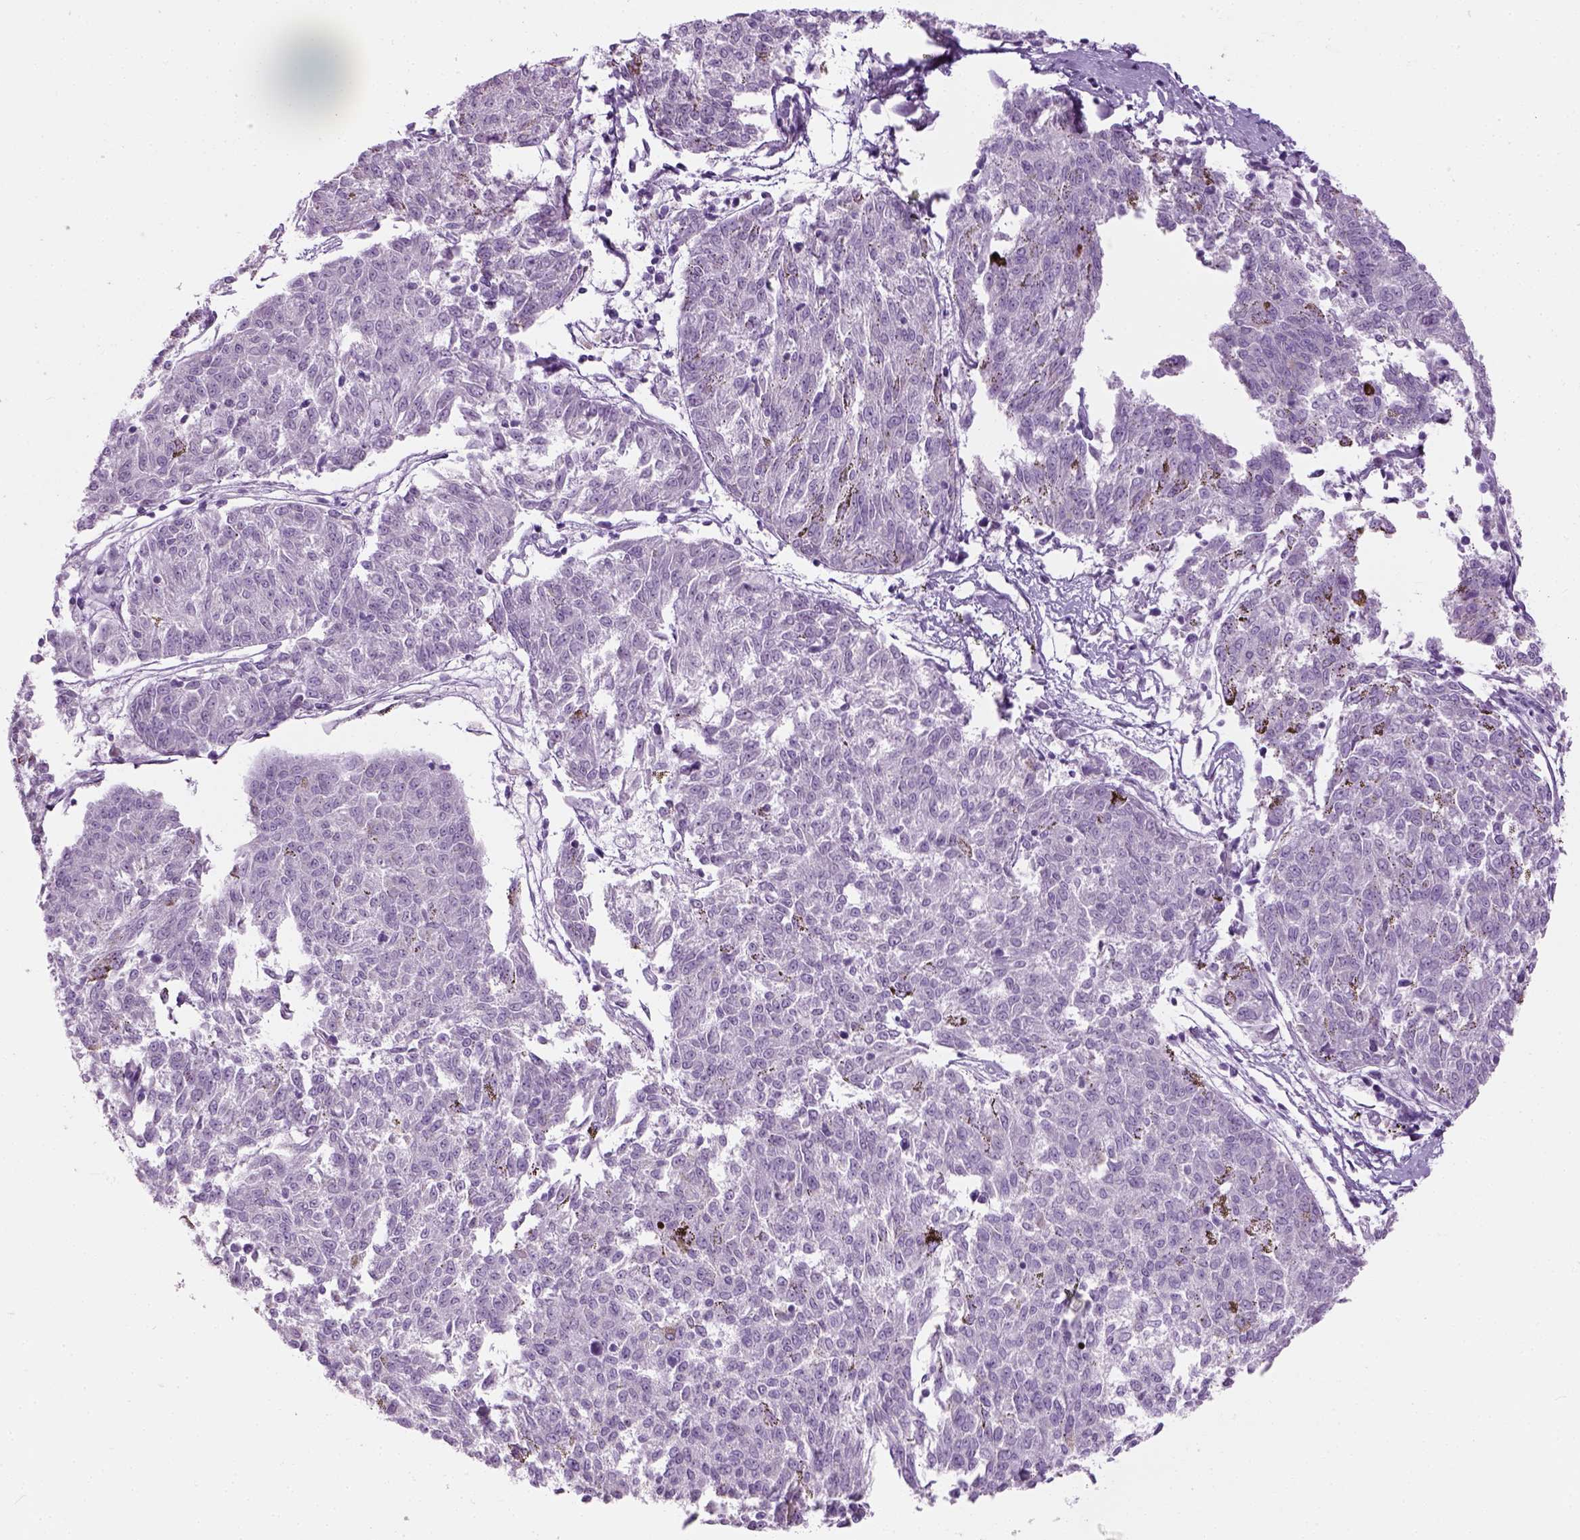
{"staining": {"intensity": "negative", "quantity": "none", "location": "none"}, "tissue": "melanoma", "cell_type": "Tumor cells", "image_type": "cancer", "snomed": [{"axis": "morphology", "description": "Malignant melanoma, NOS"}, {"axis": "topography", "description": "Skin"}], "caption": "Tumor cells are negative for brown protein staining in malignant melanoma.", "gene": "CIBAR2", "patient": {"sex": "female", "age": 72}}